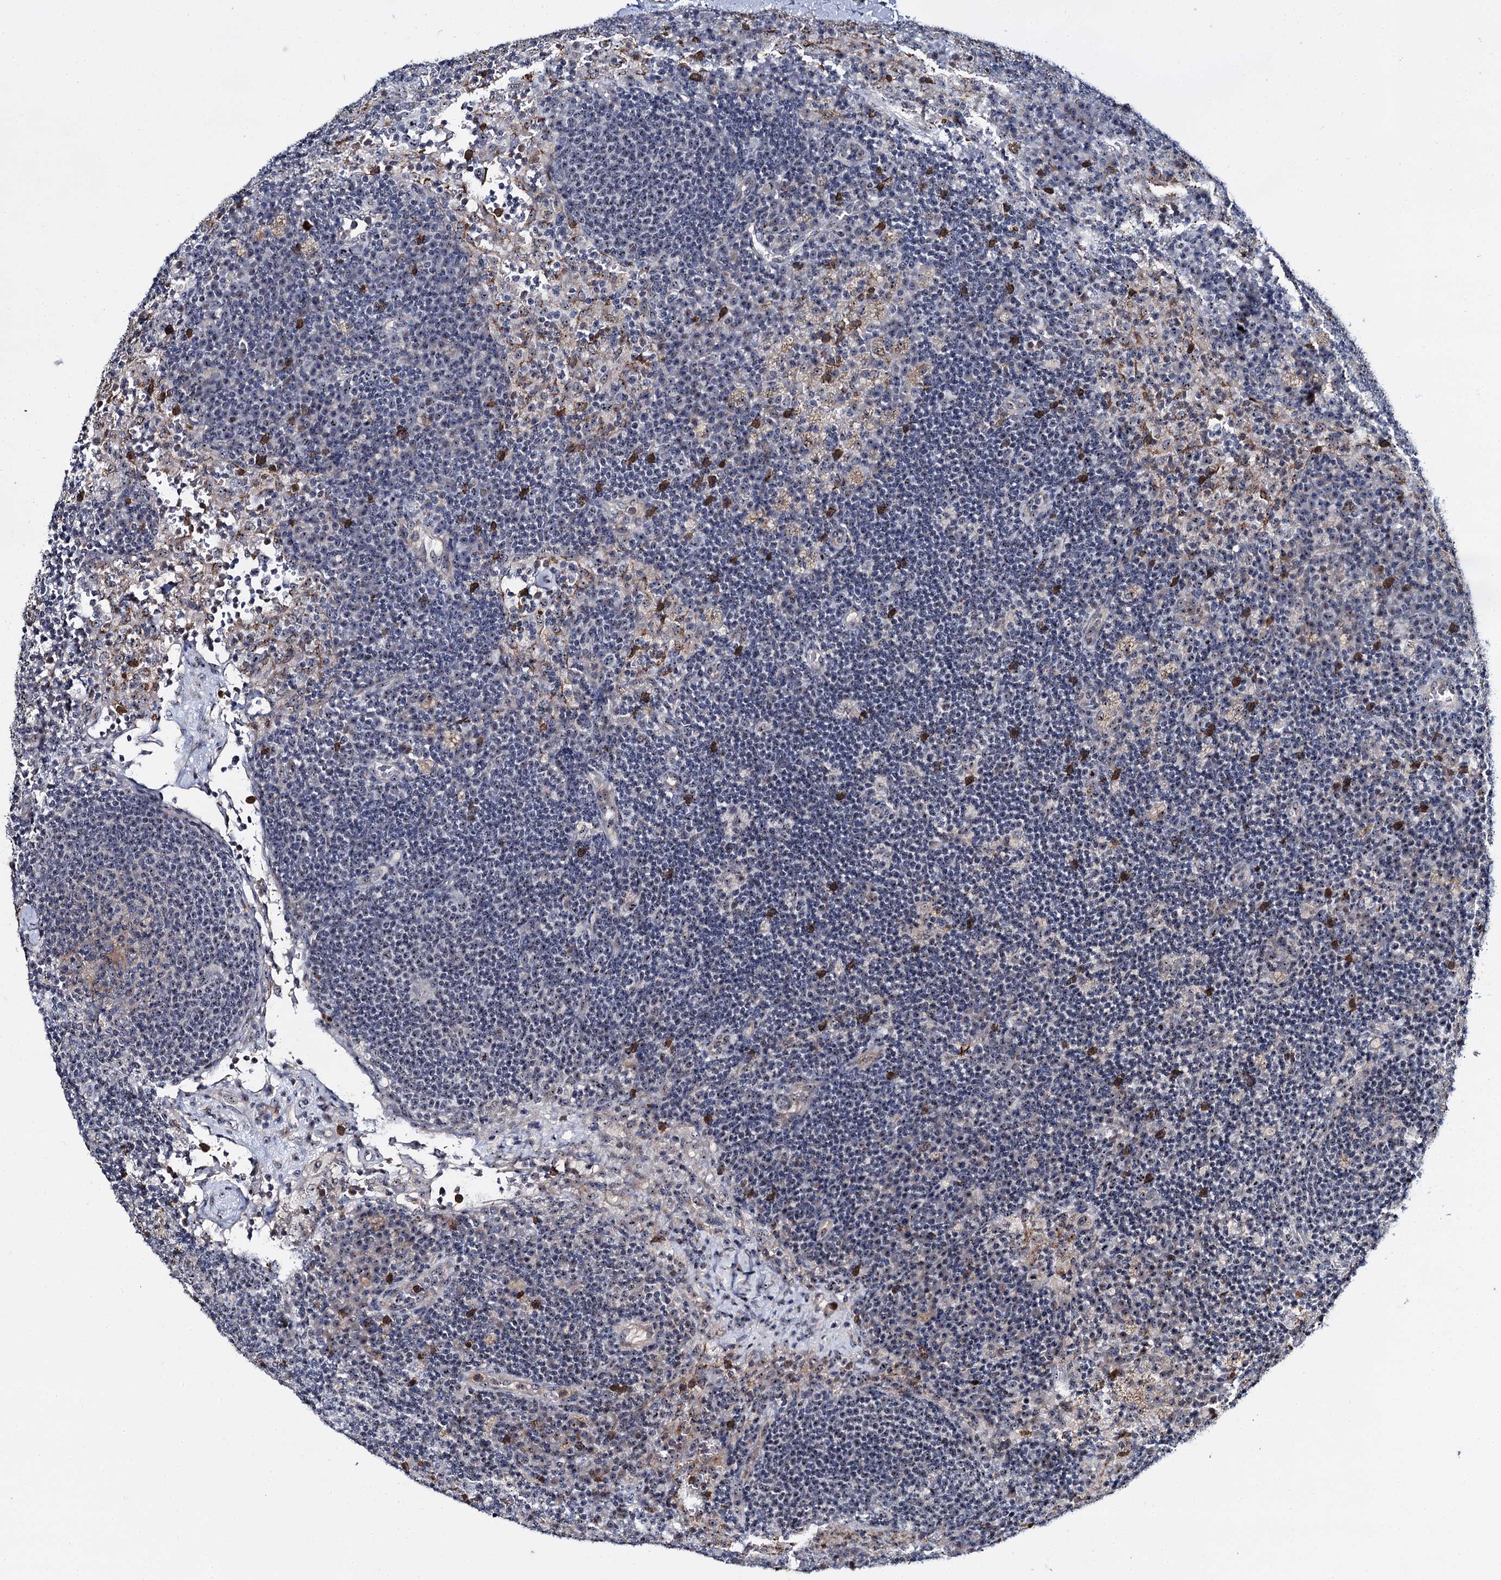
{"staining": {"intensity": "weak", "quantity": "25%-75%", "location": "cytoplasmic/membranous,nuclear"}, "tissue": "lymph node", "cell_type": "Germinal center cells", "image_type": "normal", "snomed": [{"axis": "morphology", "description": "Normal tissue, NOS"}, {"axis": "topography", "description": "Lymph node"}], "caption": "A brown stain shows weak cytoplasmic/membranous,nuclear staining of a protein in germinal center cells of normal lymph node. (brown staining indicates protein expression, while blue staining denotes nuclei).", "gene": "SUPT20H", "patient": {"sex": "female", "age": 70}}